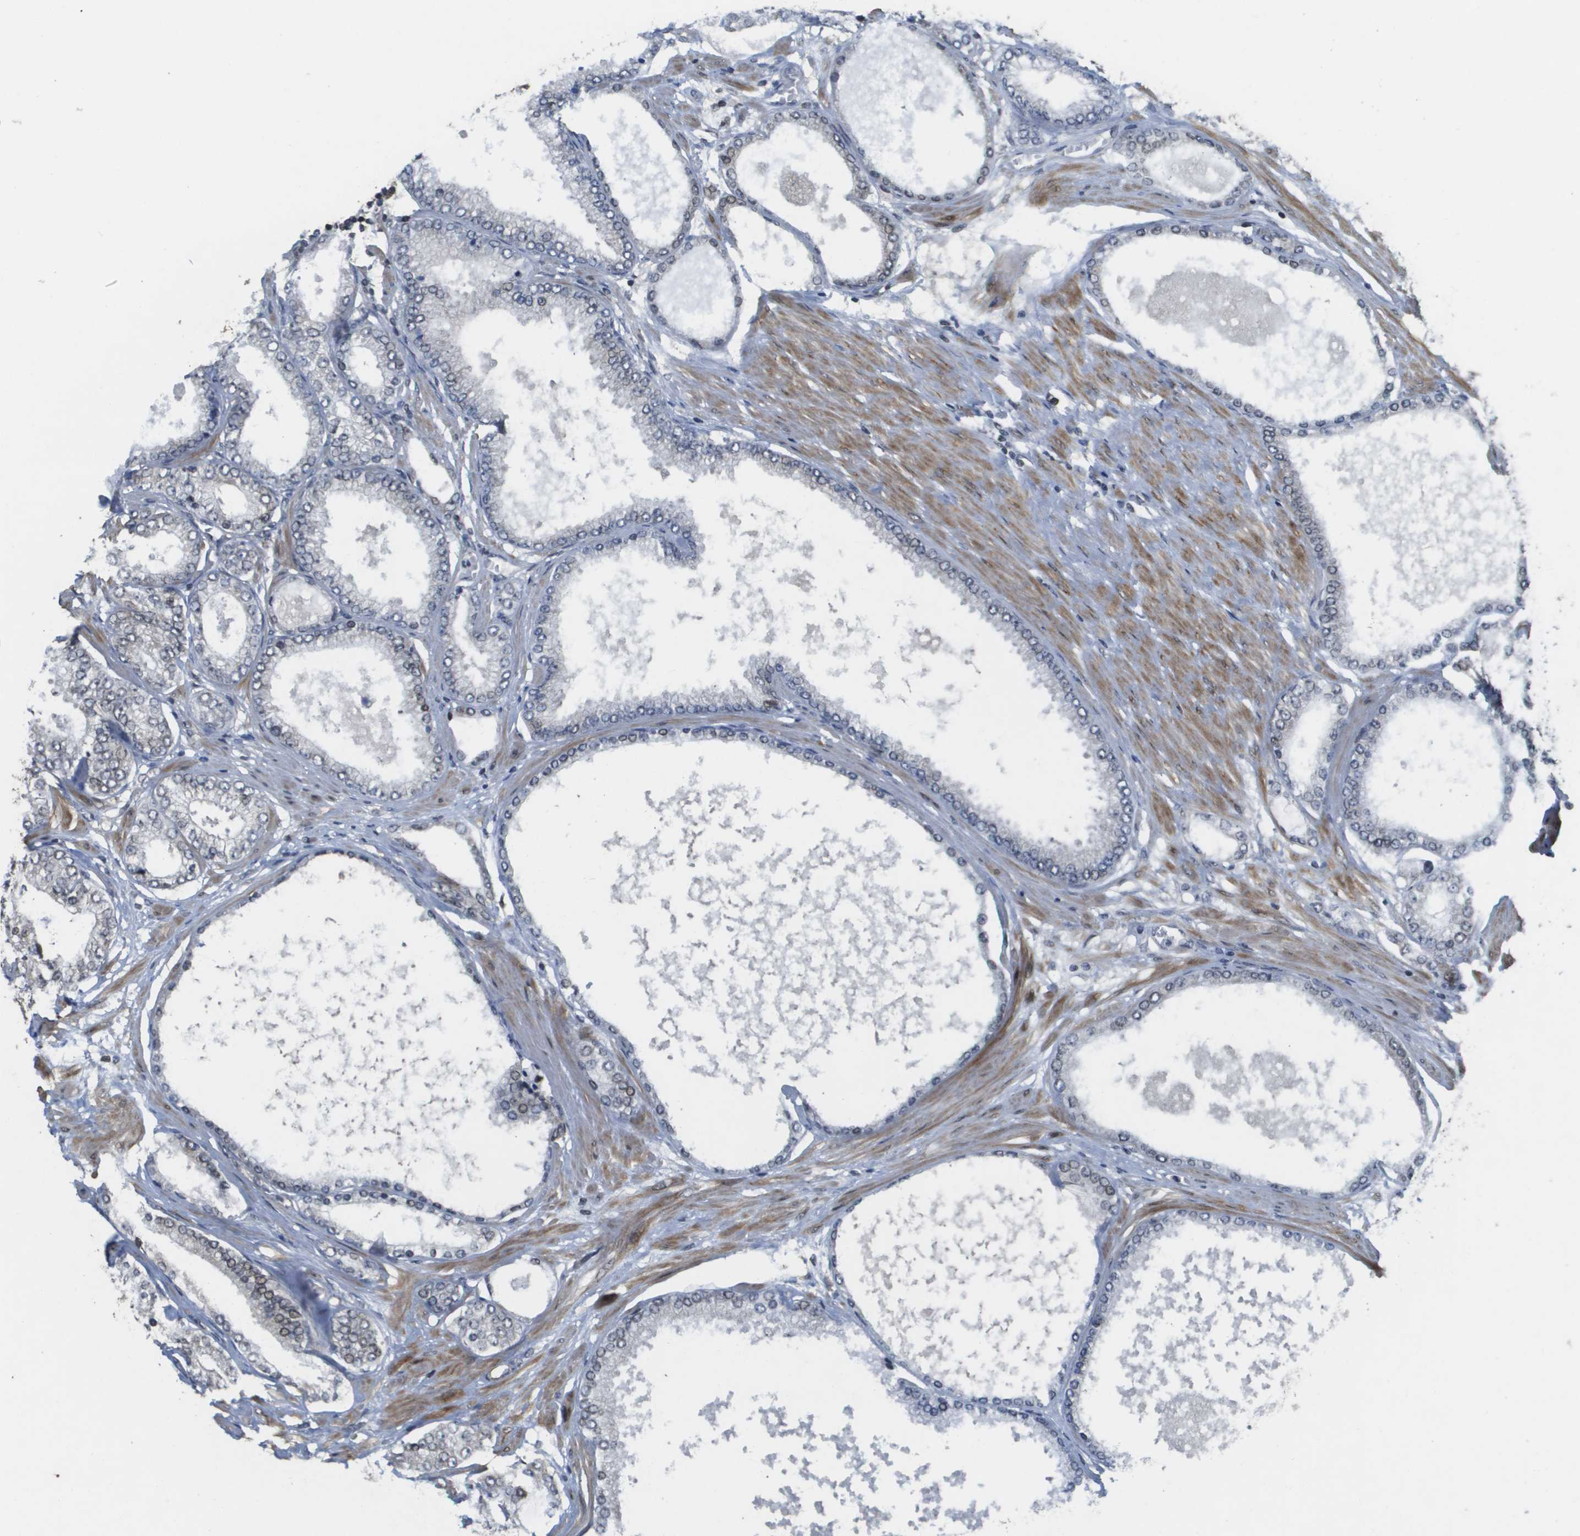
{"staining": {"intensity": "weak", "quantity": "<25%", "location": "nuclear"}, "tissue": "prostate cancer", "cell_type": "Tumor cells", "image_type": "cancer", "snomed": [{"axis": "morphology", "description": "Adenocarcinoma, High grade"}, {"axis": "topography", "description": "Prostate"}], "caption": "Tumor cells show no significant protein staining in adenocarcinoma (high-grade) (prostate). (DAB (3,3'-diaminobenzidine) IHC, high magnification).", "gene": "KAT5", "patient": {"sex": "male", "age": 61}}